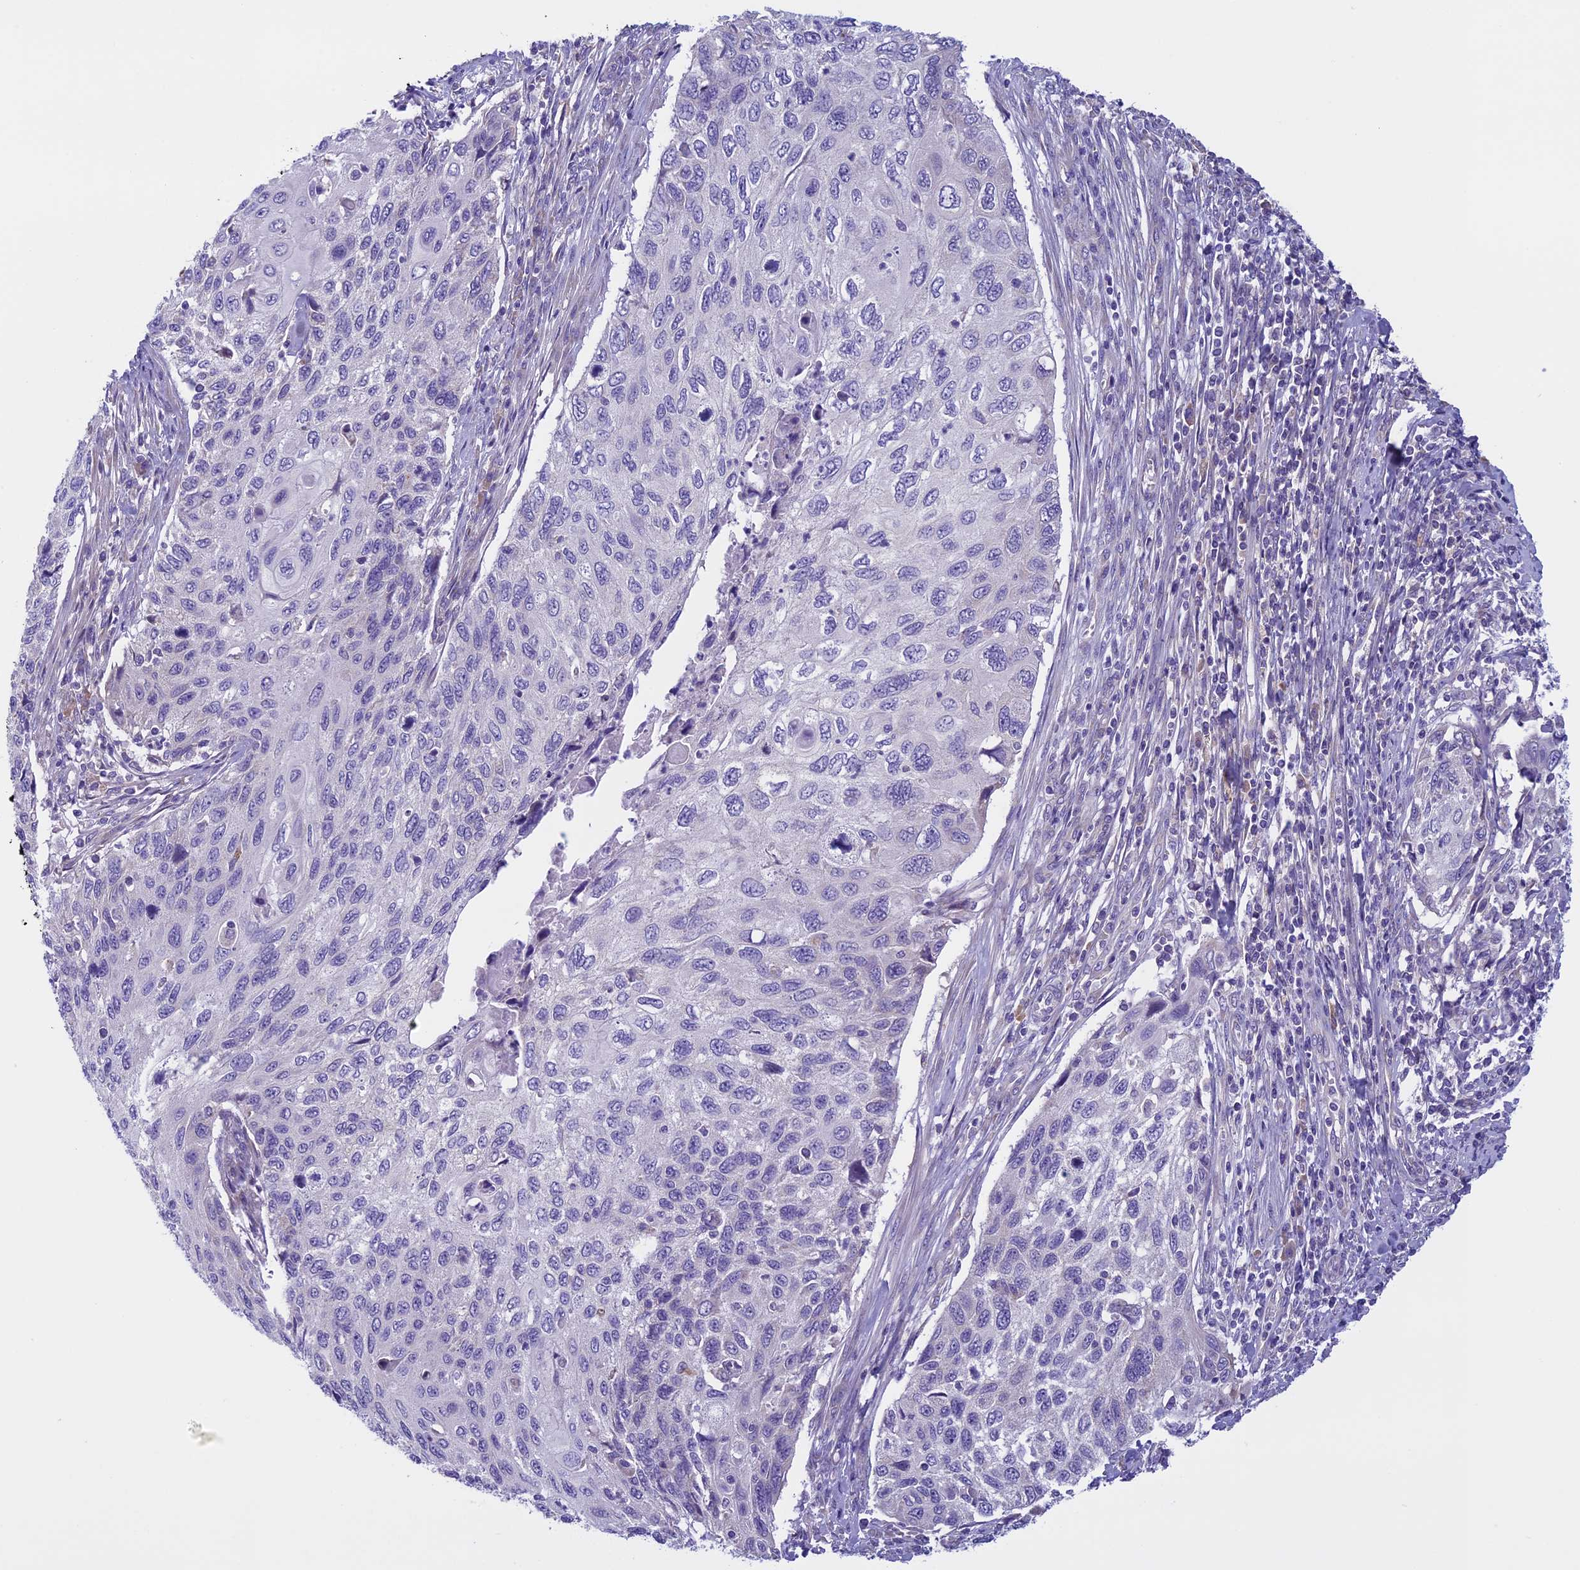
{"staining": {"intensity": "negative", "quantity": "none", "location": "none"}, "tissue": "cervical cancer", "cell_type": "Tumor cells", "image_type": "cancer", "snomed": [{"axis": "morphology", "description": "Squamous cell carcinoma, NOS"}, {"axis": "topography", "description": "Cervix"}], "caption": "Human cervical cancer stained for a protein using IHC reveals no expression in tumor cells.", "gene": "DCTN5", "patient": {"sex": "female", "age": 70}}